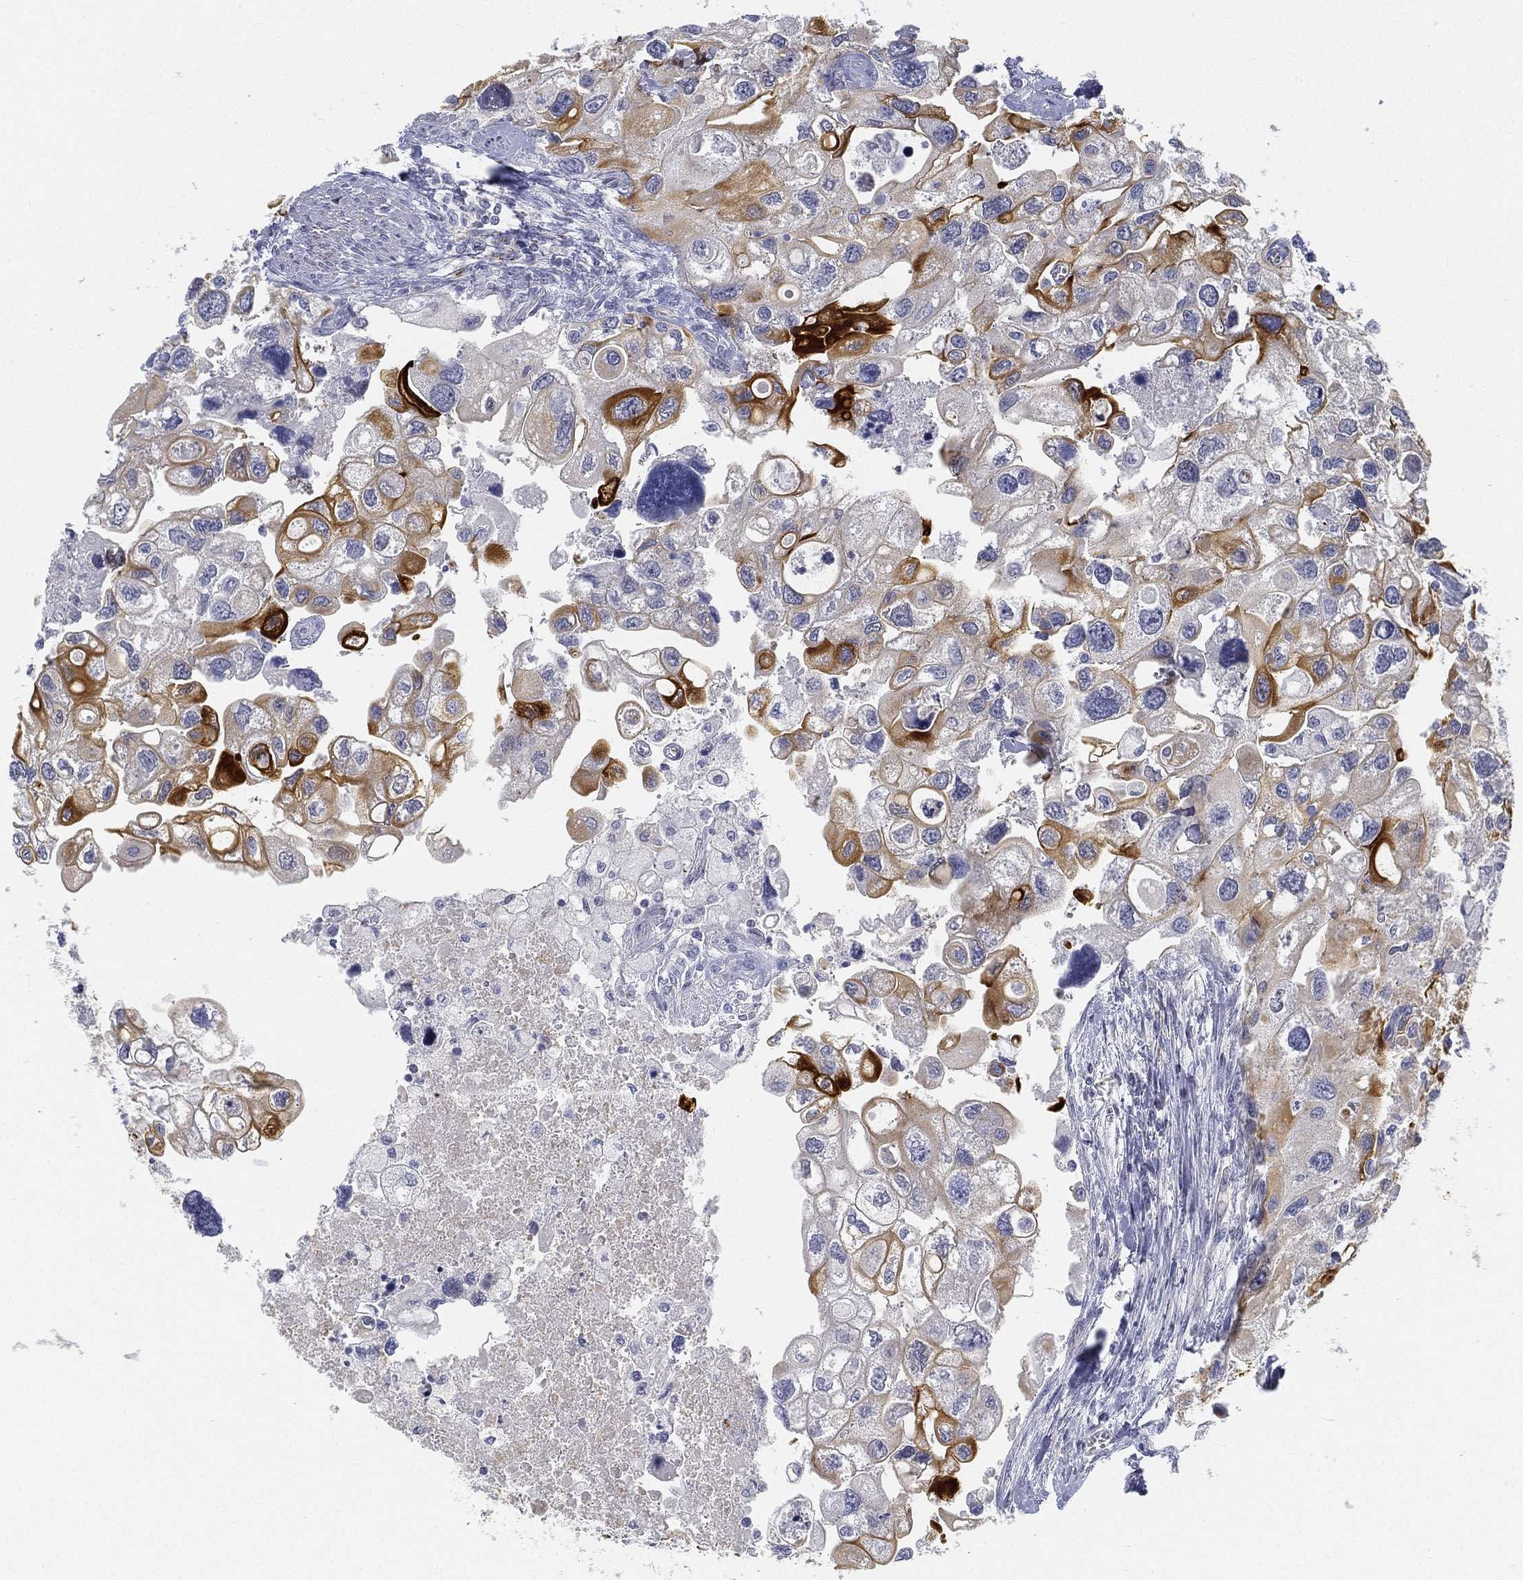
{"staining": {"intensity": "strong", "quantity": "<25%", "location": "cytoplasmic/membranous"}, "tissue": "urothelial cancer", "cell_type": "Tumor cells", "image_type": "cancer", "snomed": [{"axis": "morphology", "description": "Urothelial carcinoma, High grade"}, {"axis": "topography", "description": "Urinary bladder"}], "caption": "Immunohistochemistry (DAB) staining of high-grade urothelial carcinoma shows strong cytoplasmic/membranous protein positivity in approximately <25% of tumor cells. Ihc stains the protein in brown and the nuclei are stained blue.", "gene": "C5orf46", "patient": {"sex": "male", "age": 59}}